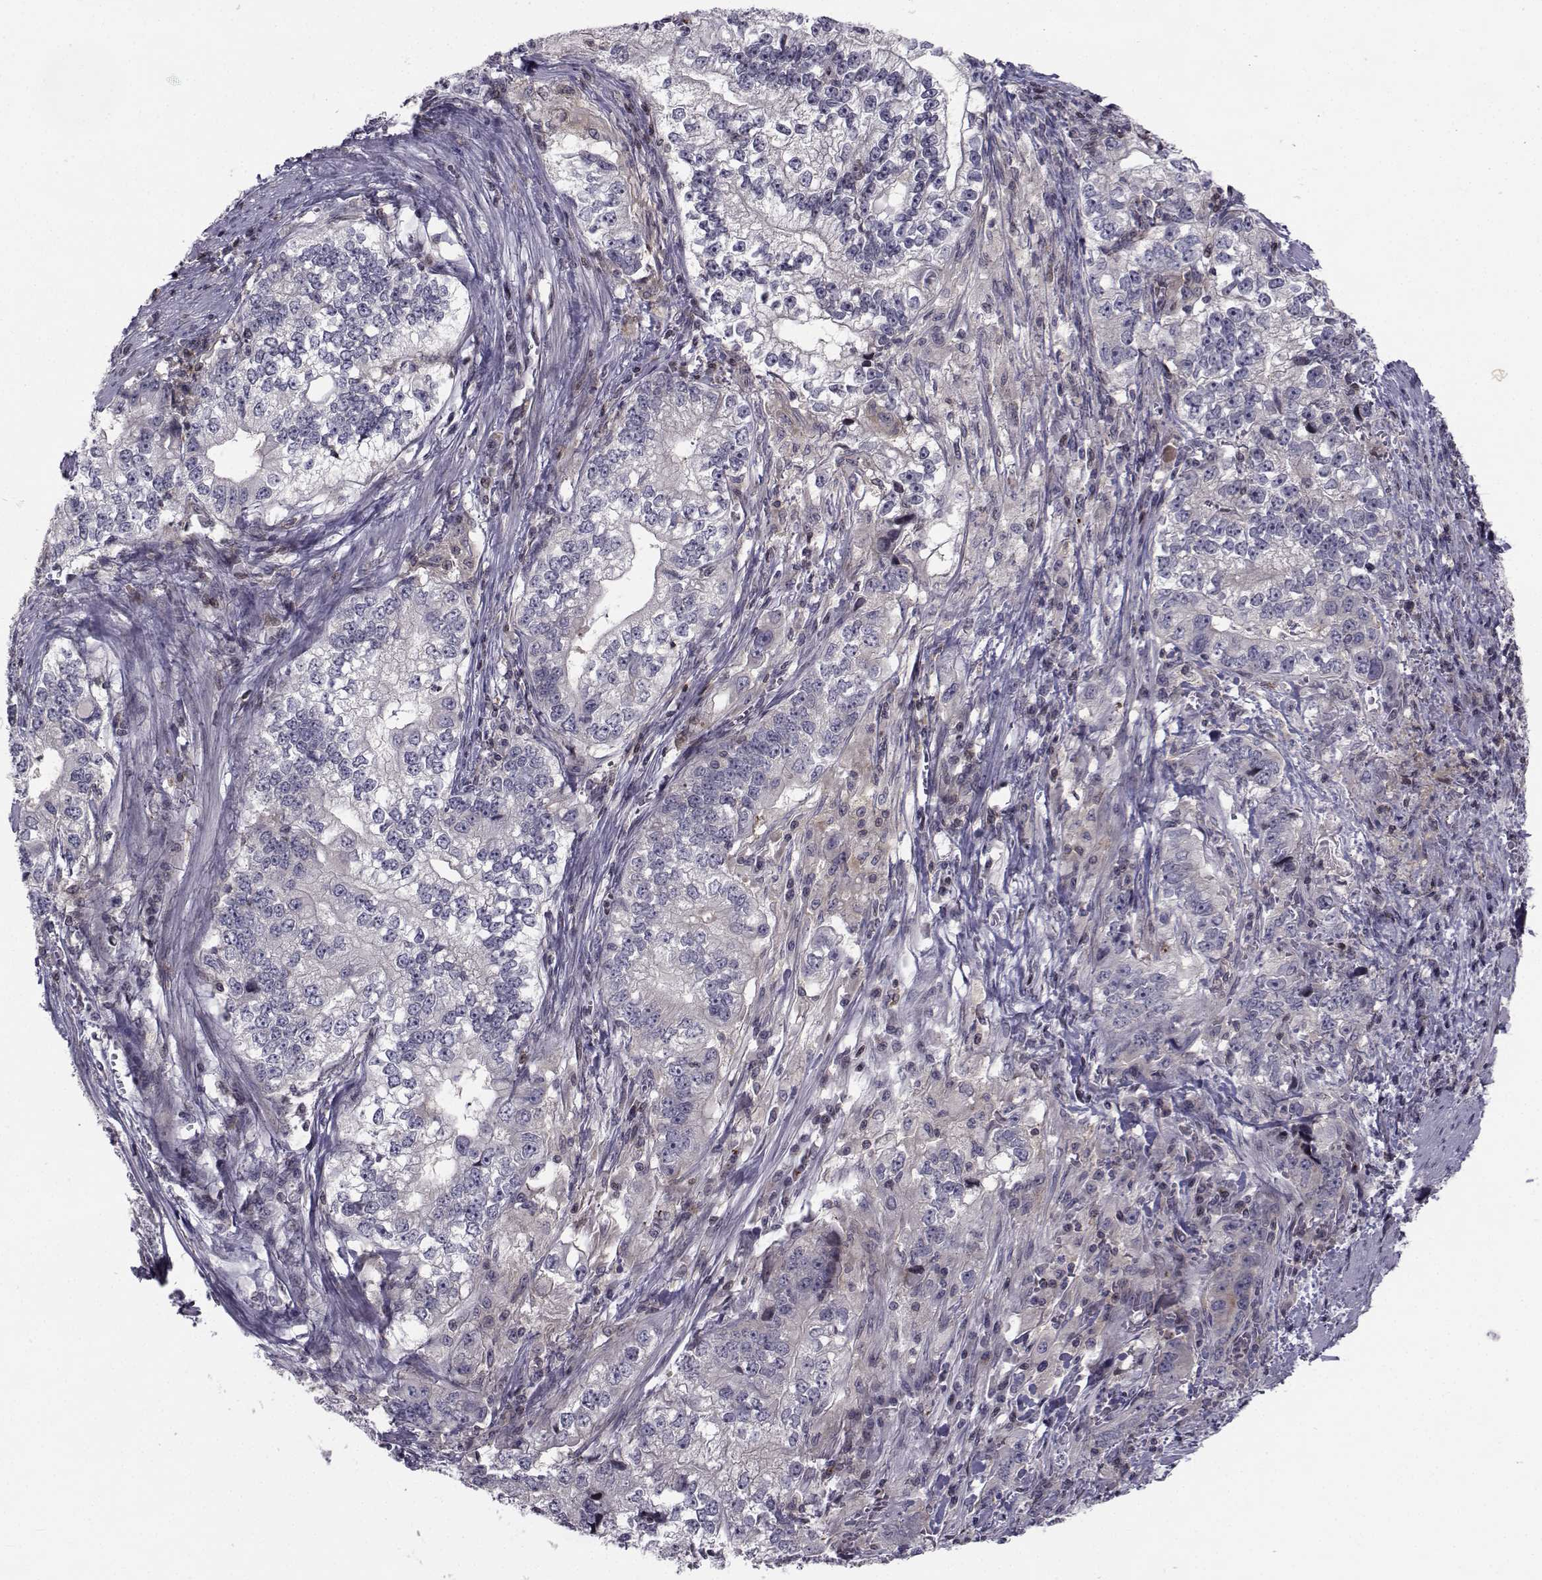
{"staining": {"intensity": "negative", "quantity": "none", "location": "none"}, "tissue": "stomach cancer", "cell_type": "Tumor cells", "image_type": "cancer", "snomed": [{"axis": "morphology", "description": "Adenocarcinoma, NOS"}, {"axis": "topography", "description": "Stomach, lower"}], "caption": "A high-resolution image shows immunohistochemistry (IHC) staining of stomach adenocarcinoma, which demonstrates no significant positivity in tumor cells. (DAB (3,3'-diaminobenzidine) IHC, high magnification).", "gene": "PCP4L1", "patient": {"sex": "female", "age": 72}}